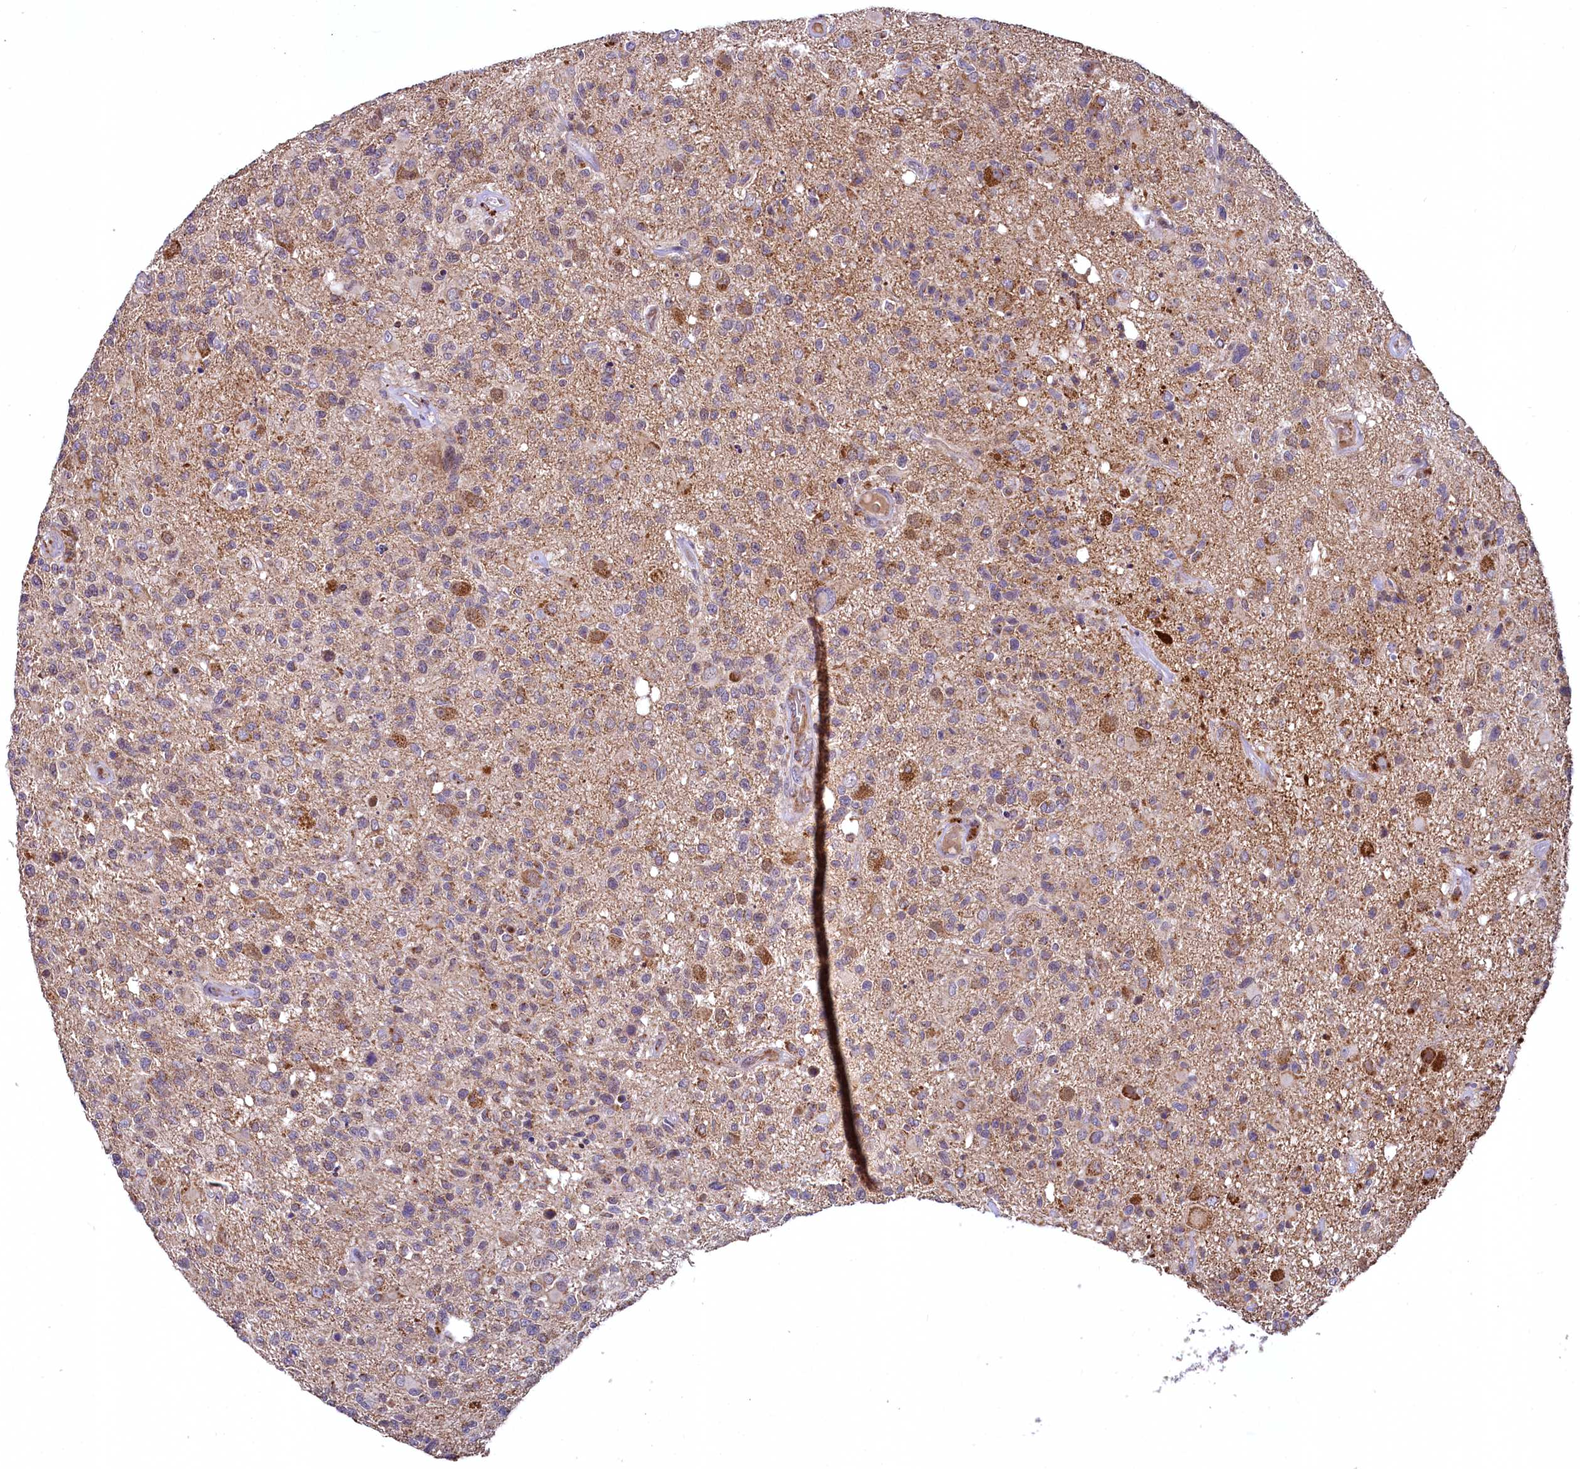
{"staining": {"intensity": "moderate", "quantity": "<25%", "location": "cytoplasmic/membranous"}, "tissue": "glioma", "cell_type": "Tumor cells", "image_type": "cancer", "snomed": [{"axis": "morphology", "description": "Glioma, malignant, High grade"}, {"axis": "morphology", "description": "Glioblastoma, NOS"}, {"axis": "topography", "description": "Brain"}], "caption": "Human glioblastoma stained with a protein marker displays moderate staining in tumor cells.", "gene": "METTL4", "patient": {"sex": "male", "age": 60}}